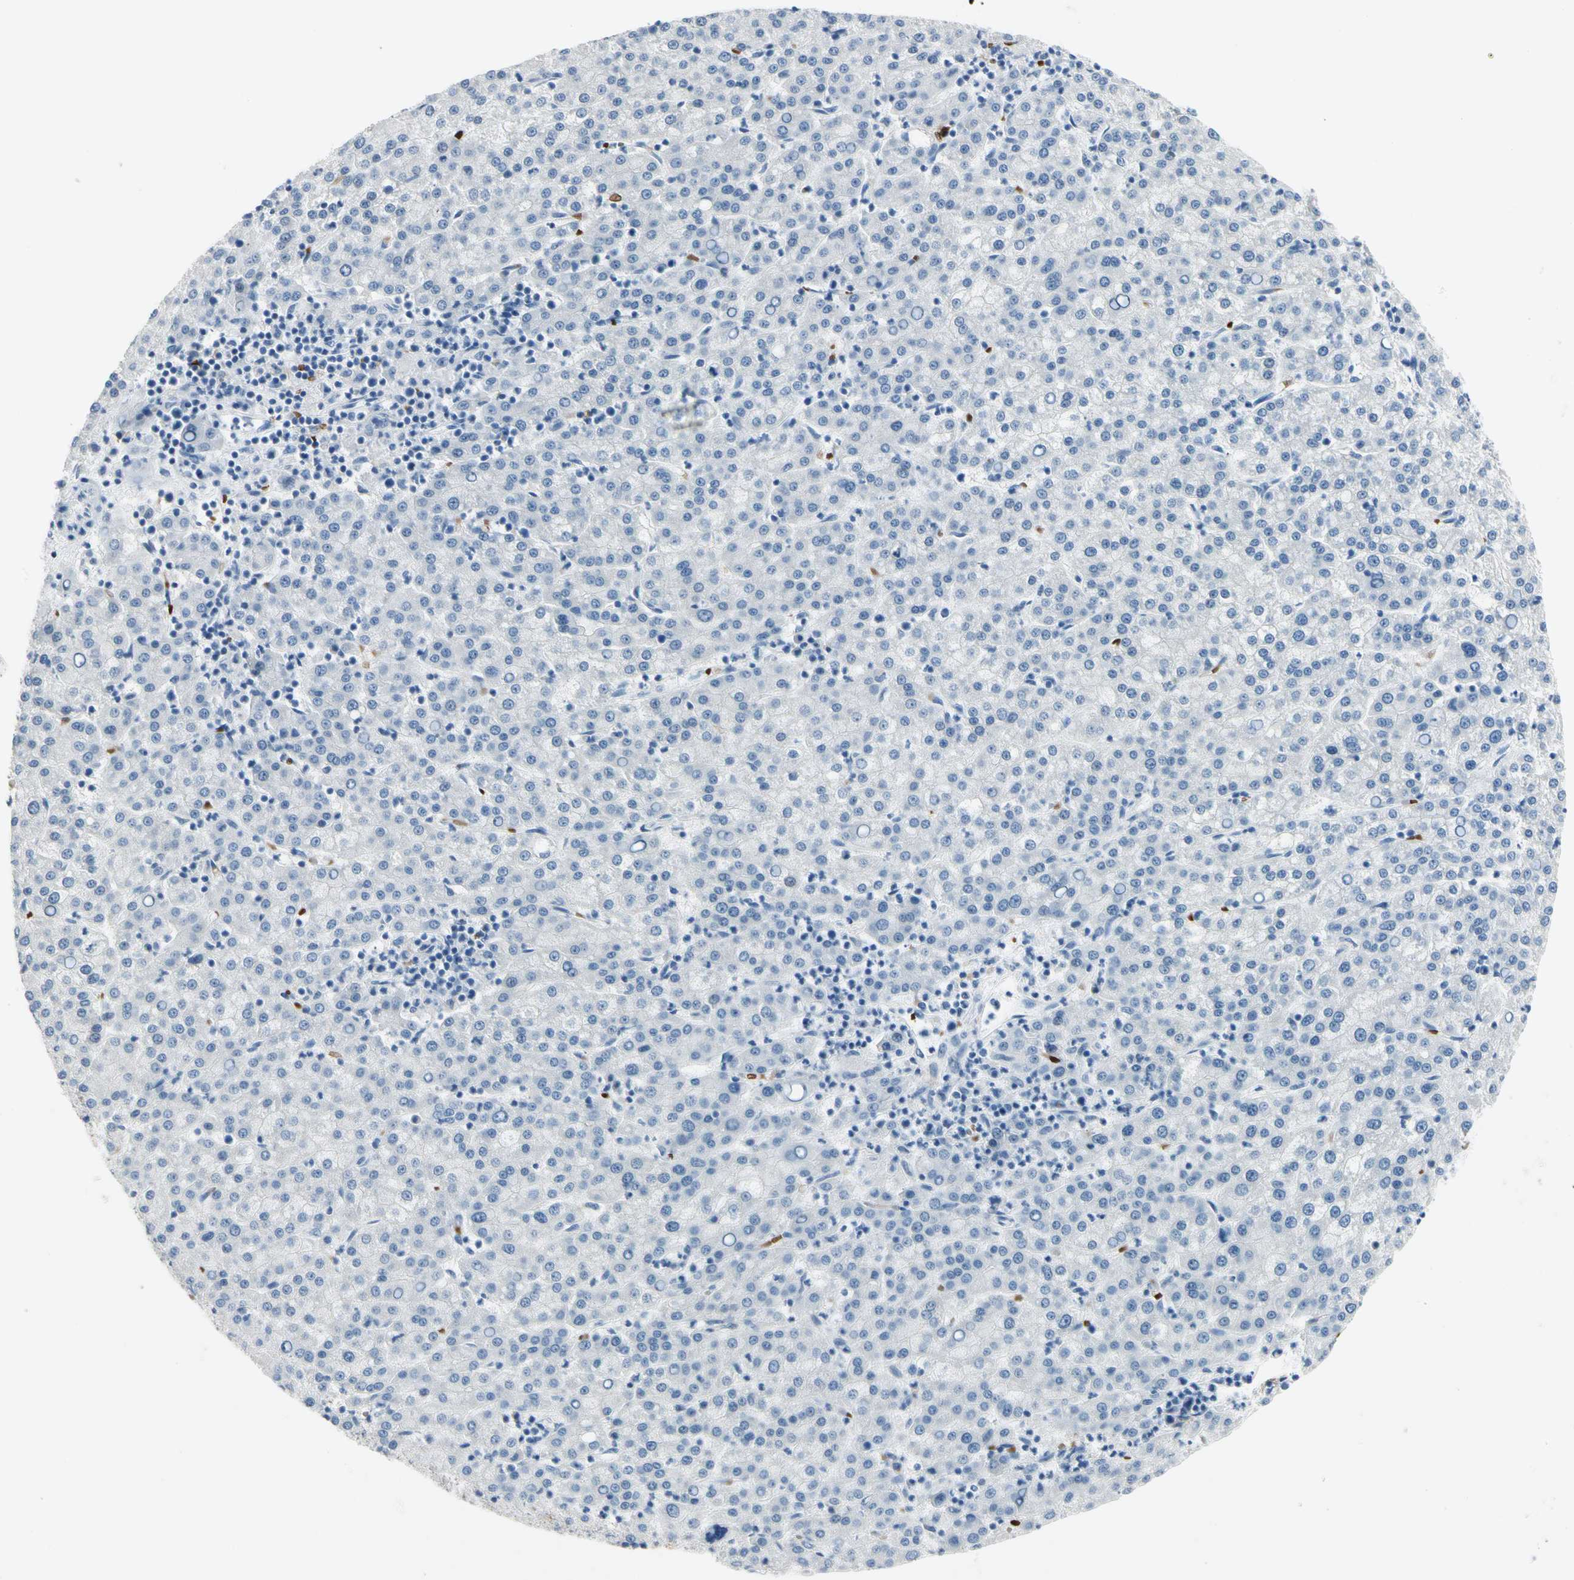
{"staining": {"intensity": "negative", "quantity": "none", "location": "none"}, "tissue": "liver cancer", "cell_type": "Tumor cells", "image_type": "cancer", "snomed": [{"axis": "morphology", "description": "Carcinoma, Hepatocellular, NOS"}, {"axis": "topography", "description": "Liver"}], "caption": "Immunohistochemistry (IHC) photomicrograph of neoplastic tissue: liver cancer (hepatocellular carcinoma) stained with DAB (3,3'-diaminobenzidine) displays no significant protein expression in tumor cells.", "gene": "CA1", "patient": {"sex": "female", "age": 58}}